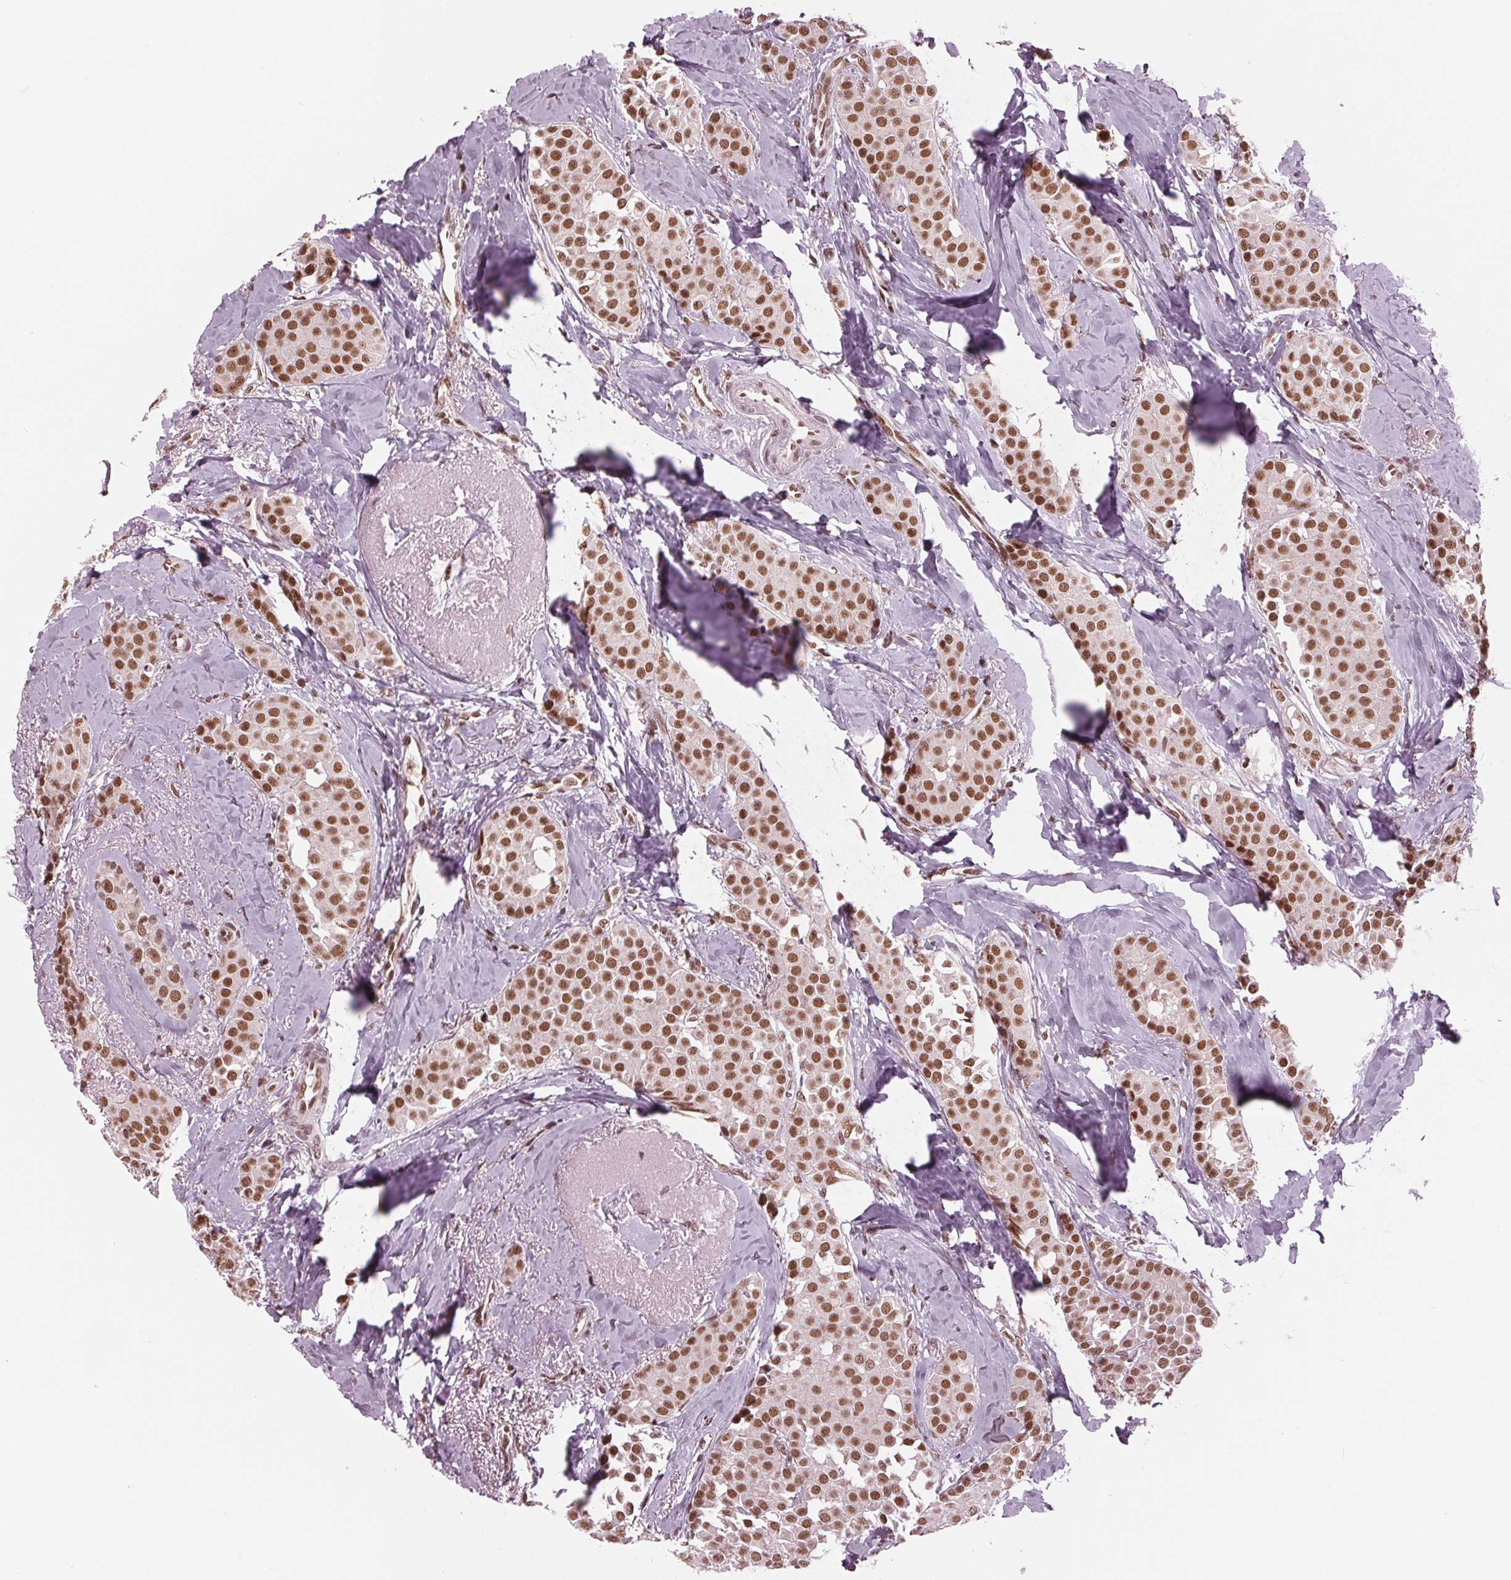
{"staining": {"intensity": "moderate", "quantity": ">75%", "location": "nuclear"}, "tissue": "breast cancer", "cell_type": "Tumor cells", "image_type": "cancer", "snomed": [{"axis": "morphology", "description": "Duct carcinoma"}, {"axis": "topography", "description": "Breast"}], "caption": "Human intraductal carcinoma (breast) stained with a brown dye reveals moderate nuclear positive positivity in approximately >75% of tumor cells.", "gene": "LSM2", "patient": {"sex": "female", "age": 79}}